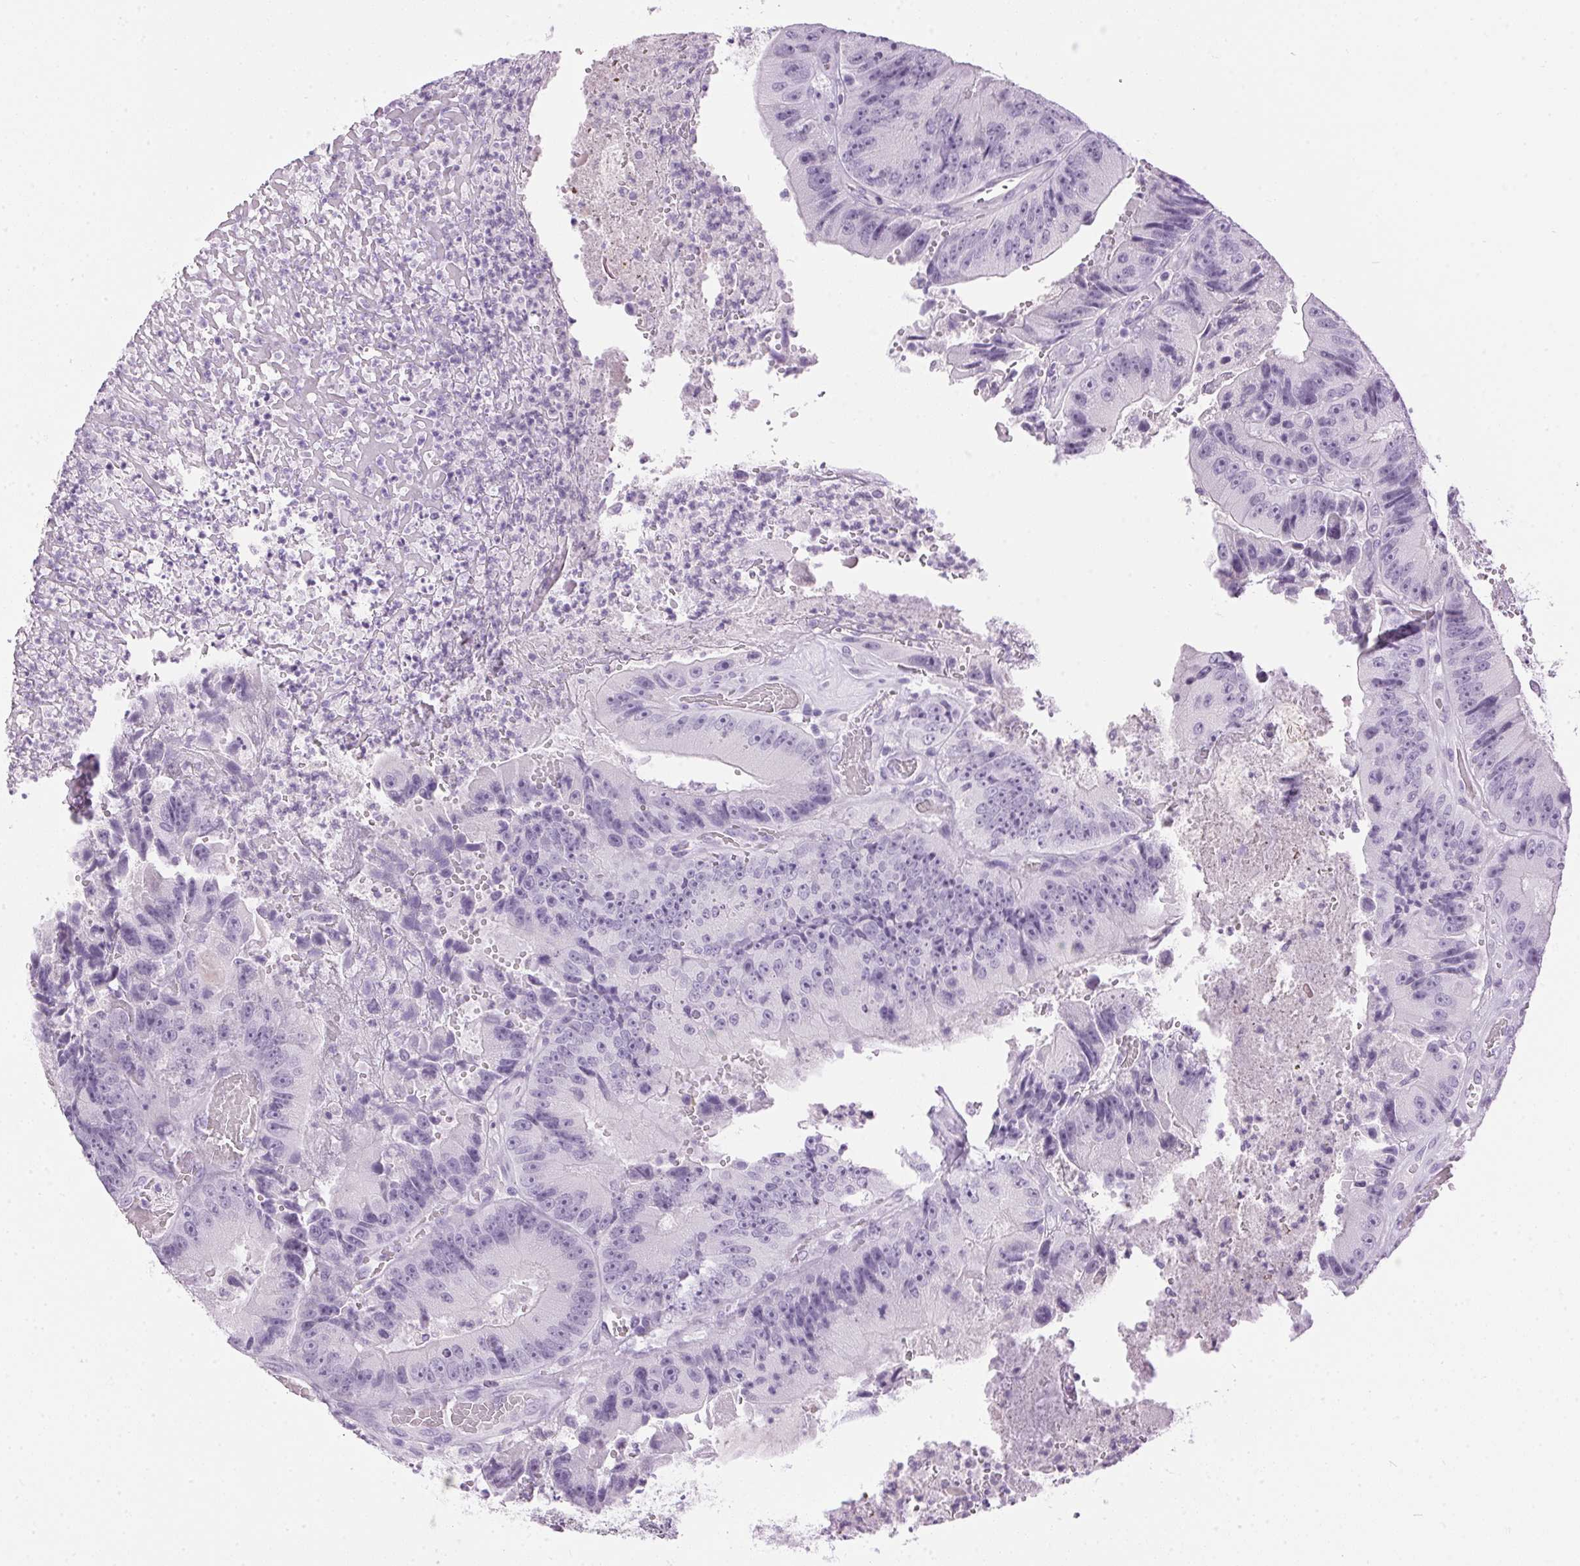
{"staining": {"intensity": "negative", "quantity": "none", "location": "none"}, "tissue": "colorectal cancer", "cell_type": "Tumor cells", "image_type": "cancer", "snomed": [{"axis": "morphology", "description": "Adenocarcinoma, NOS"}, {"axis": "topography", "description": "Colon"}], "caption": "A micrograph of colorectal cancer stained for a protein displays no brown staining in tumor cells.", "gene": "SP7", "patient": {"sex": "female", "age": 86}}